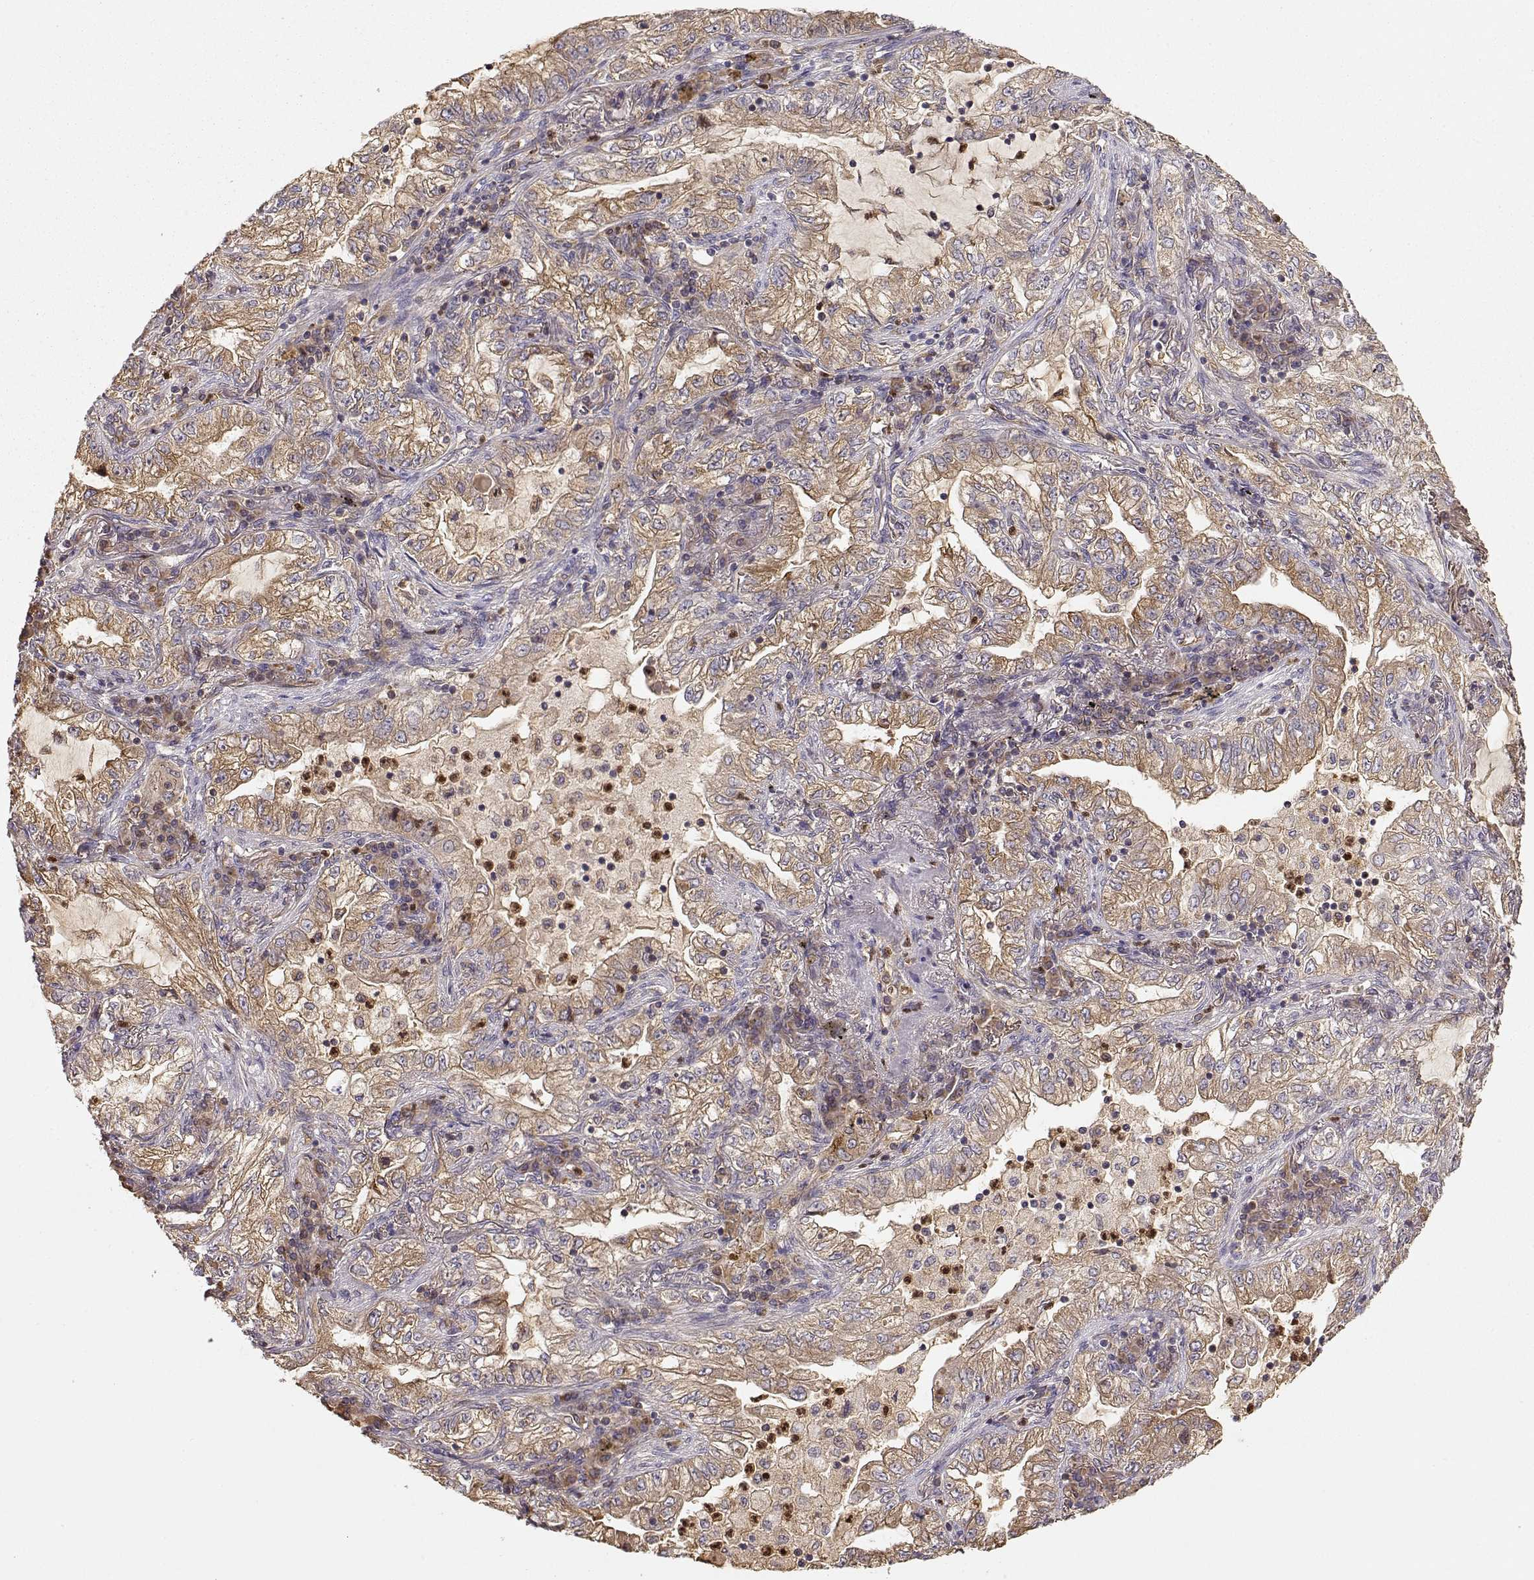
{"staining": {"intensity": "weak", "quantity": ">75%", "location": "cytoplasmic/membranous"}, "tissue": "lung cancer", "cell_type": "Tumor cells", "image_type": "cancer", "snomed": [{"axis": "morphology", "description": "Adenocarcinoma, NOS"}, {"axis": "topography", "description": "Lung"}], "caption": "Protein staining of lung cancer (adenocarcinoma) tissue demonstrates weak cytoplasmic/membranous positivity in about >75% of tumor cells.", "gene": "ARHGEF2", "patient": {"sex": "female", "age": 73}}